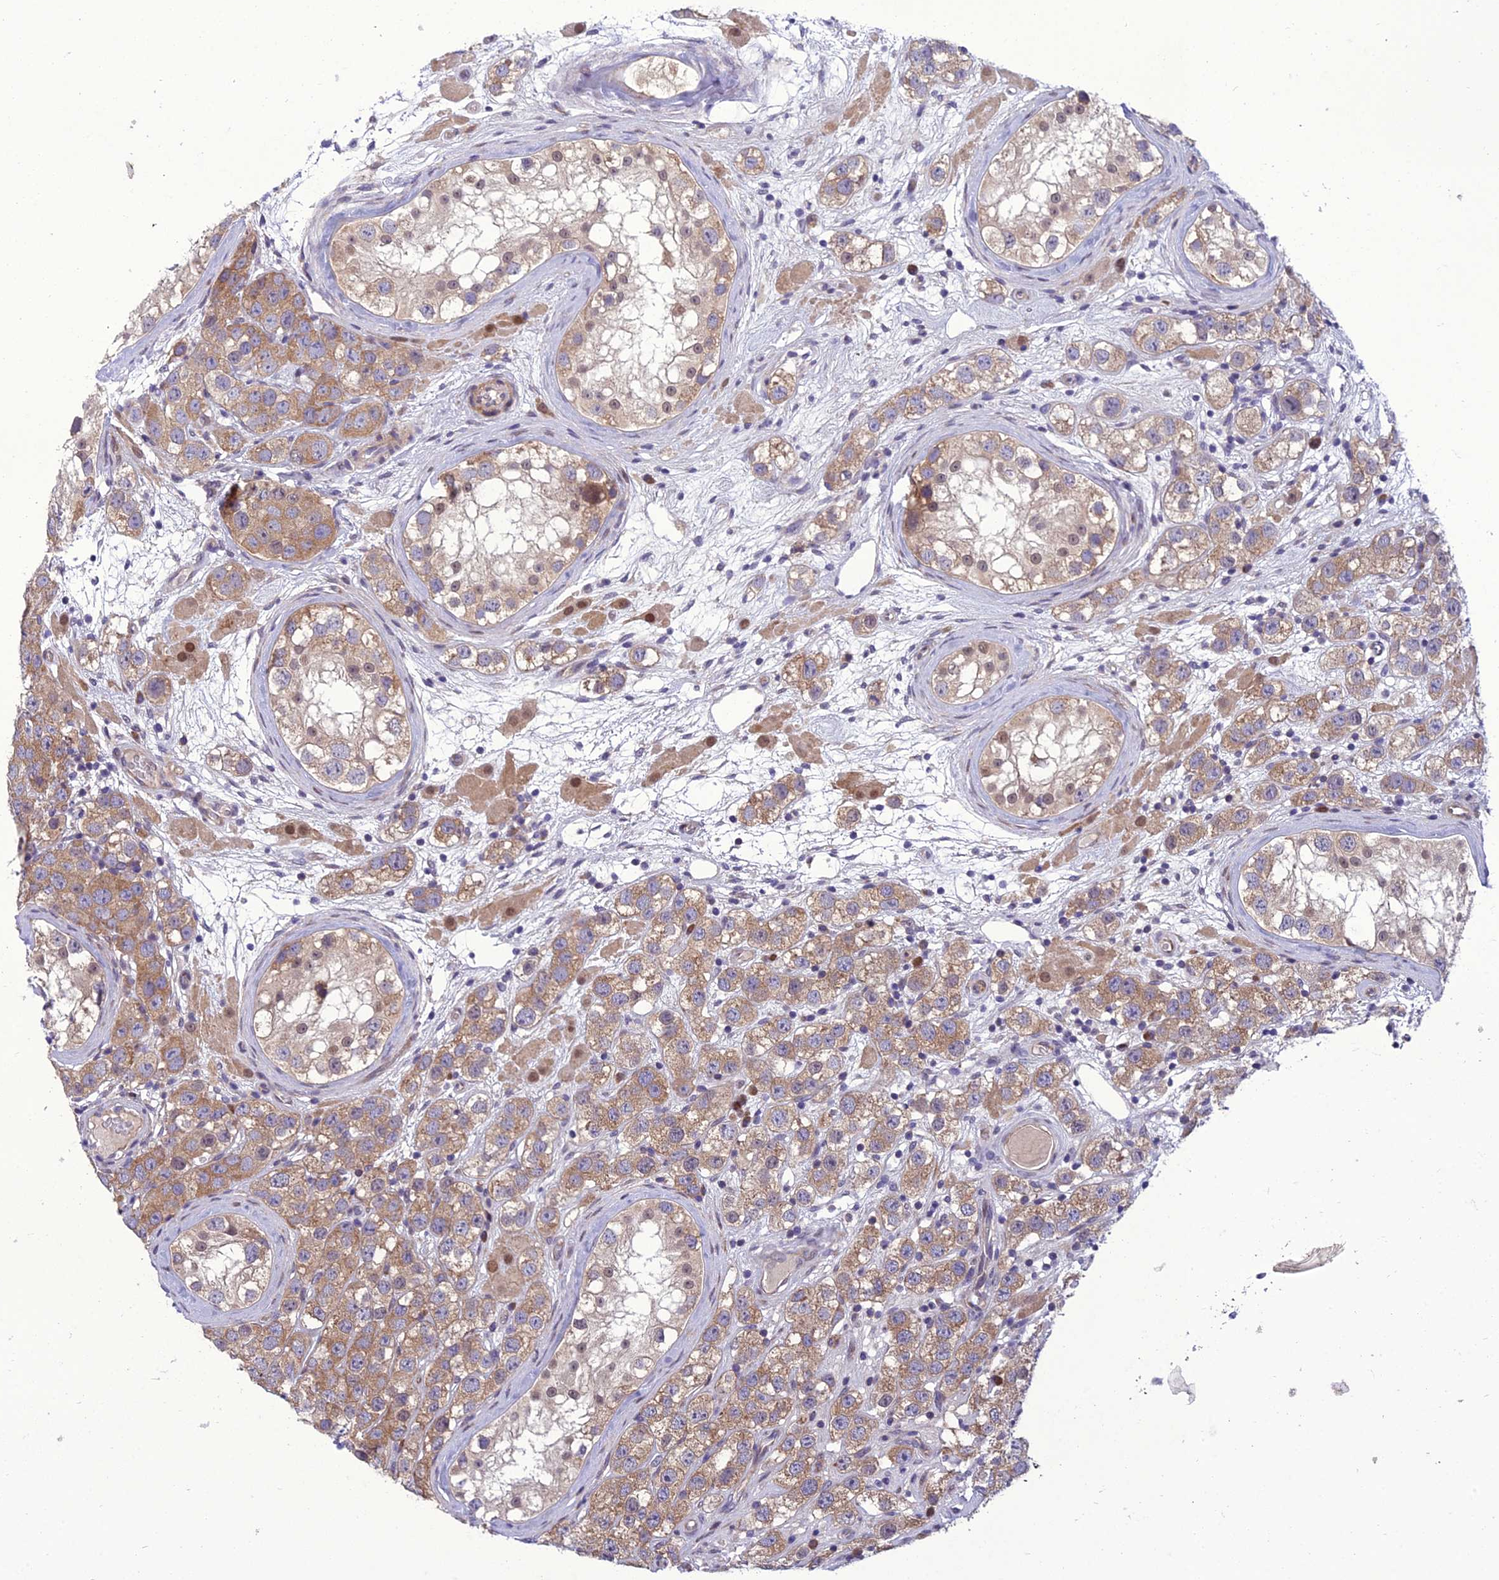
{"staining": {"intensity": "moderate", "quantity": ">75%", "location": "cytoplasmic/membranous"}, "tissue": "testis cancer", "cell_type": "Tumor cells", "image_type": "cancer", "snomed": [{"axis": "morphology", "description": "Seminoma, NOS"}, {"axis": "topography", "description": "Testis"}], "caption": "This photomicrograph displays testis seminoma stained with immunohistochemistry (IHC) to label a protein in brown. The cytoplasmic/membranous of tumor cells show moderate positivity for the protein. Nuclei are counter-stained blue.", "gene": "GAB4", "patient": {"sex": "male", "age": 28}}